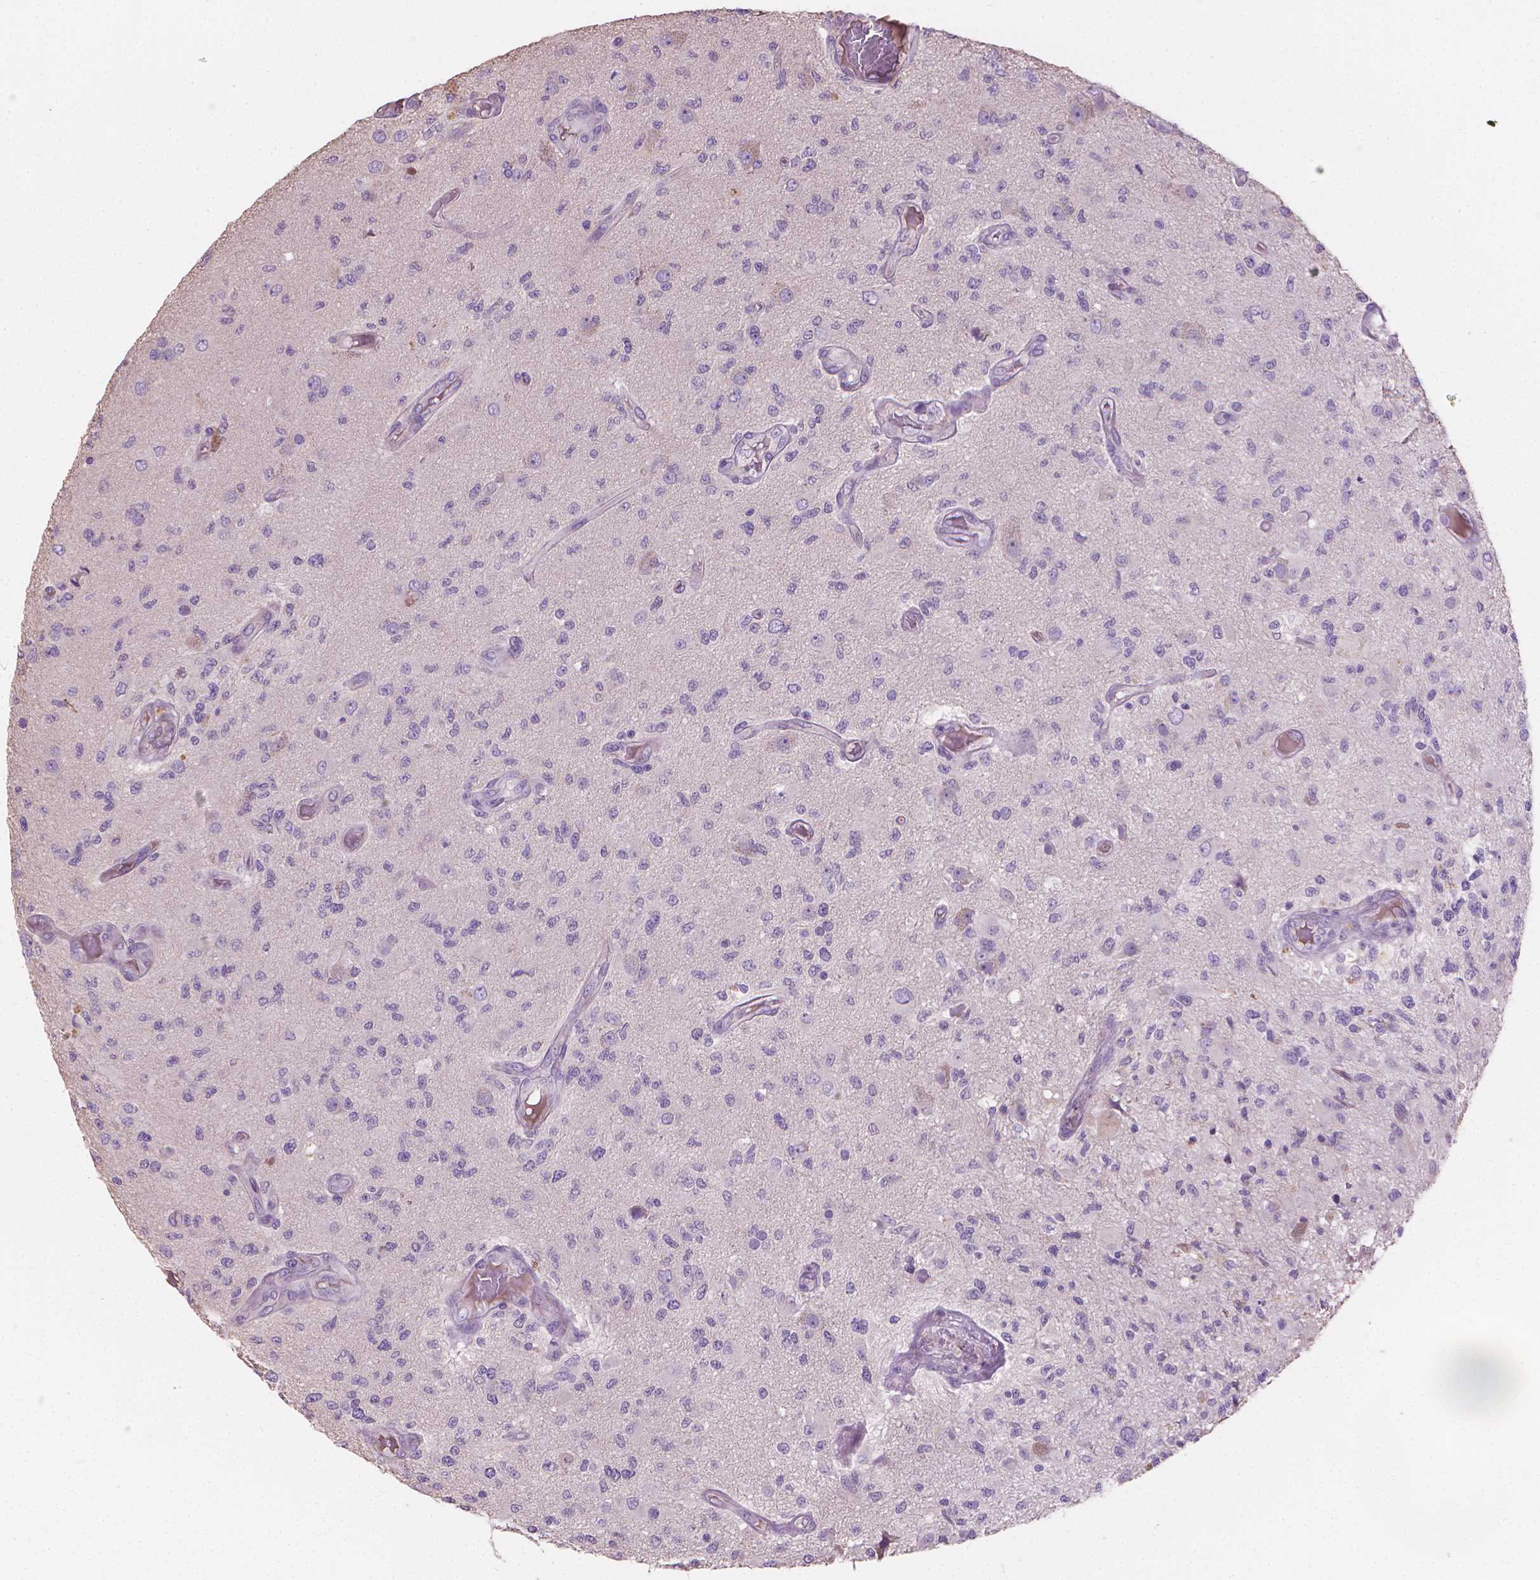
{"staining": {"intensity": "negative", "quantity": "none", "location": "none"}, "tissue": "glioma", "cell_type": "Tumor cells", "image_type": "cancer", "snomed": [{"axis": "morphology", "description": "Glioma, malignant, High grade"}, {"axis": "topography", "description": "Brain"}], "caption": "Immunohistochemistry photomicrograph of malignant glioma (high-grade) stained for a protein (brown), which shows no staining in tumor cells.", "gene": "CABCOCO1", "patient": {"sex": "female", "age": 63}}